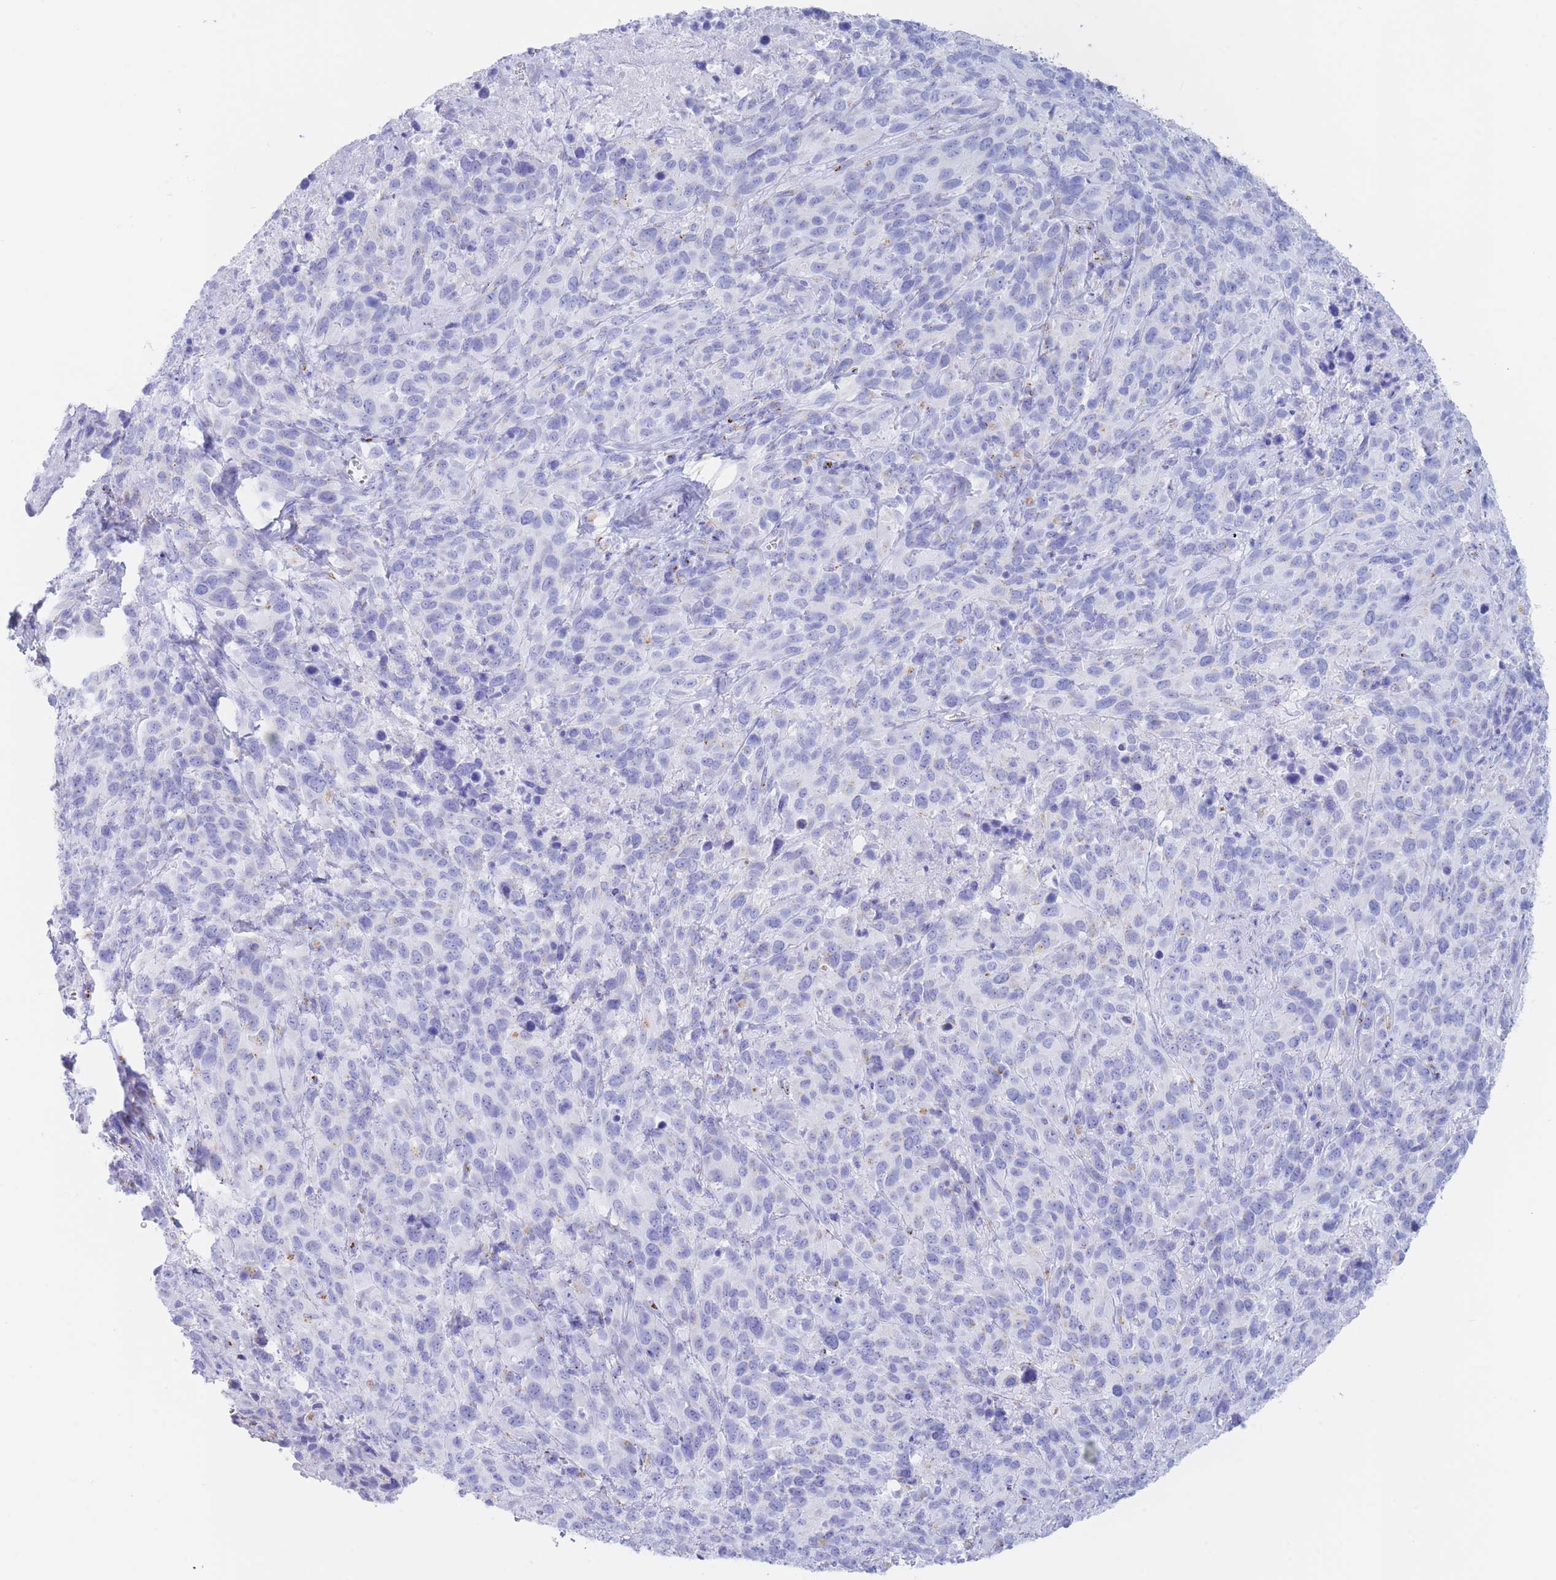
{"staining": {"intensity": "negative", "quantity": "none", "location": "none"}, "tissue": "cervical cancer", "cell_type": "Tumor cells", "image_type": "cancer", "snomed": [{"axis": "morphology", "description": "Squamous cell carcinoma, NOS"}, {"axis": "topography", "description": "Cervix"}], "caption": "This is an immunohistochemistry micrograph of human cervical squamous cell carcinoma. There is no staining in tumor cells.", "gene": "FAM3C", "patient": {"sex": "female", "age": 51}}